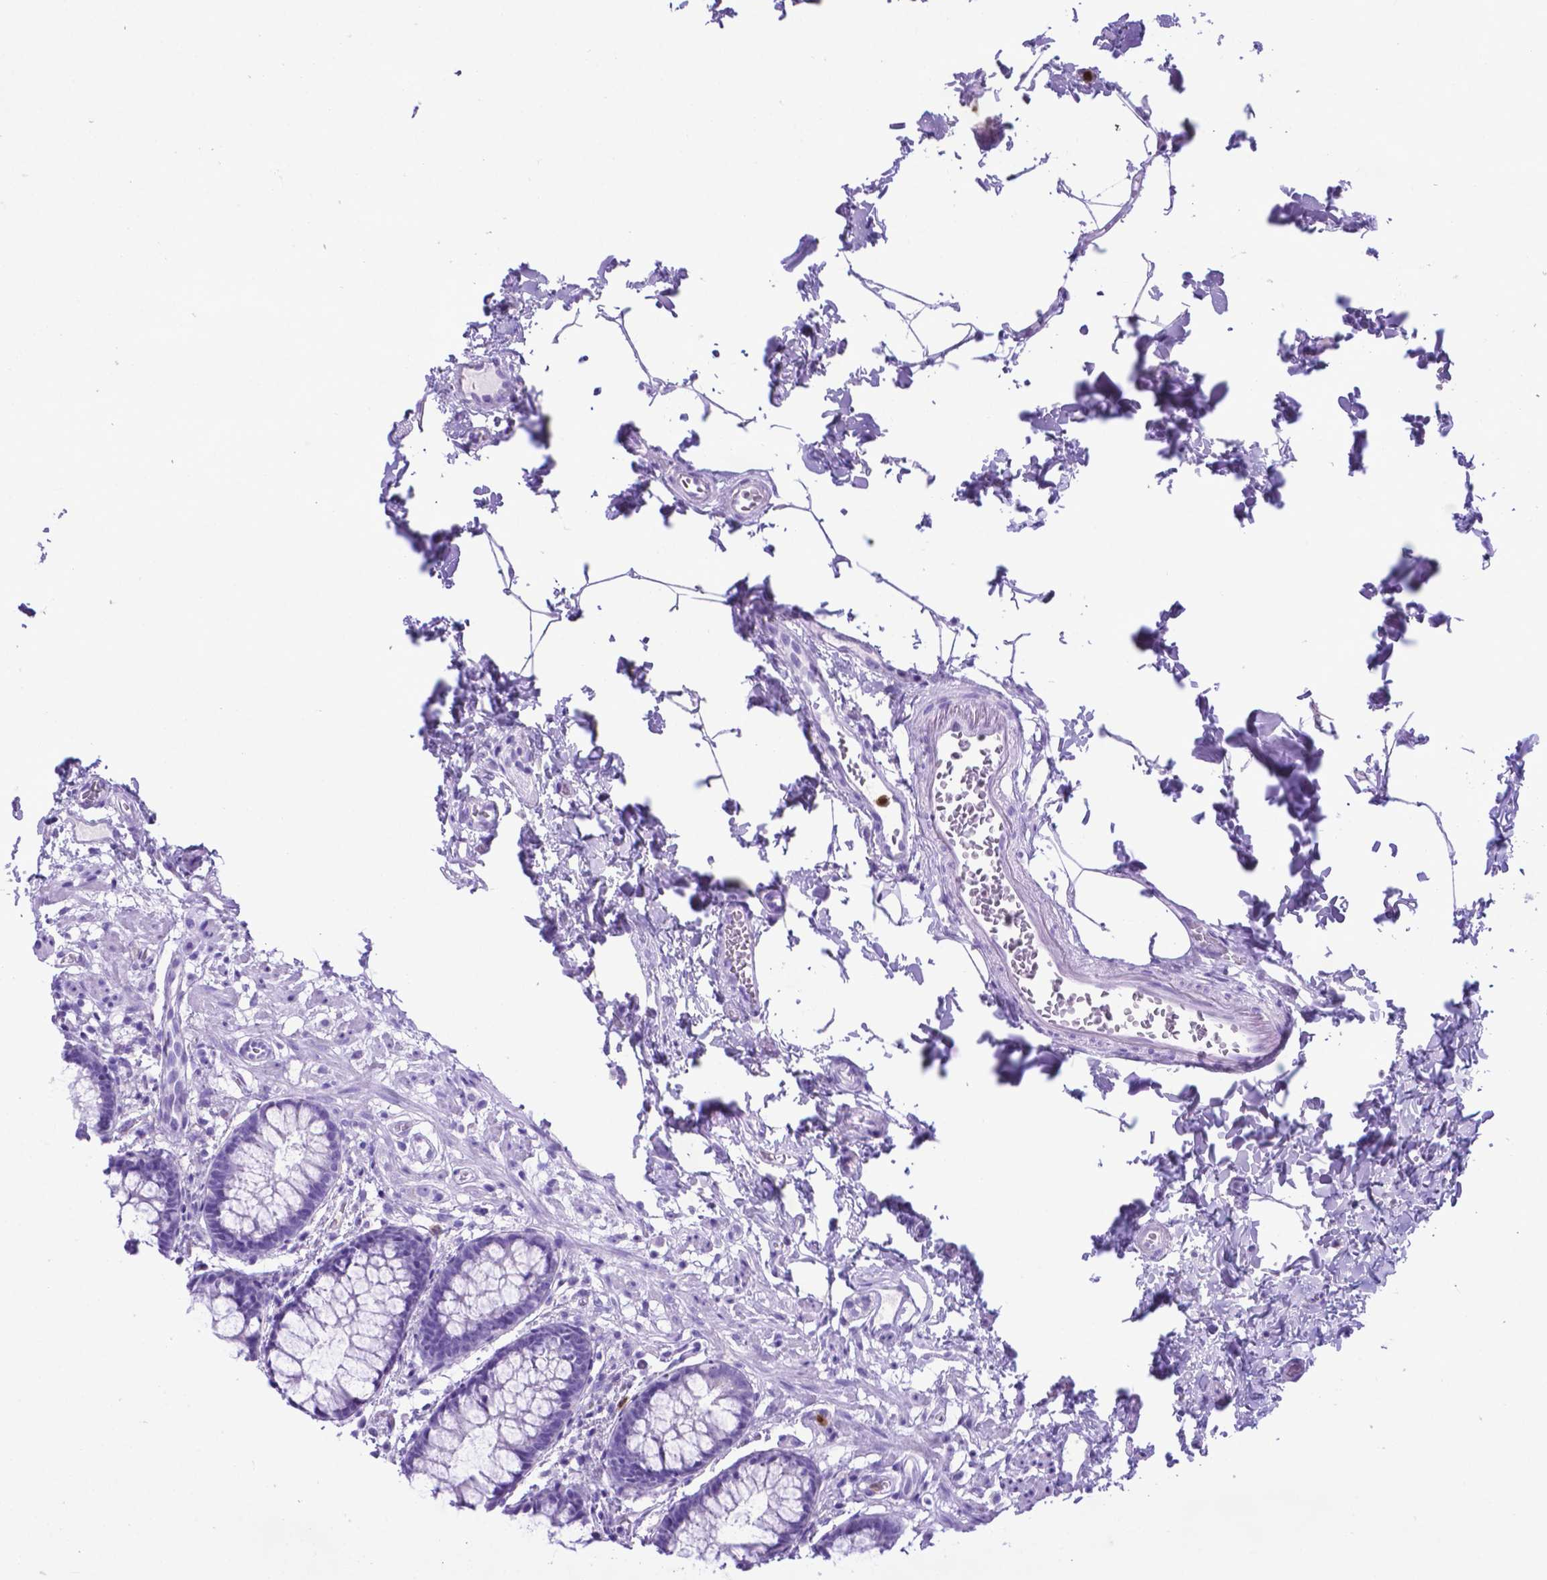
{"staining": {"intensity": "negative", "quantity": "none", "location": "none"}, "tissue": "rectum", "cell_type": "Glandular cells", "image_type": "normal", "snomed": [{"axis": "morphology", "description": "Normal tissue, NOS"}, {"axis": "topography", "description": "Rectum"}], "caption": "A micrograph of human rectum is negative for staining in glandular cells. The staining was performed using DAB to visualize the protein expression in brown, while the nuclei were stained in blue with hematoxylin (Magnification: 20x).", "gene": "LZTR1", "patient": {"sex": "female", "age": 62}}